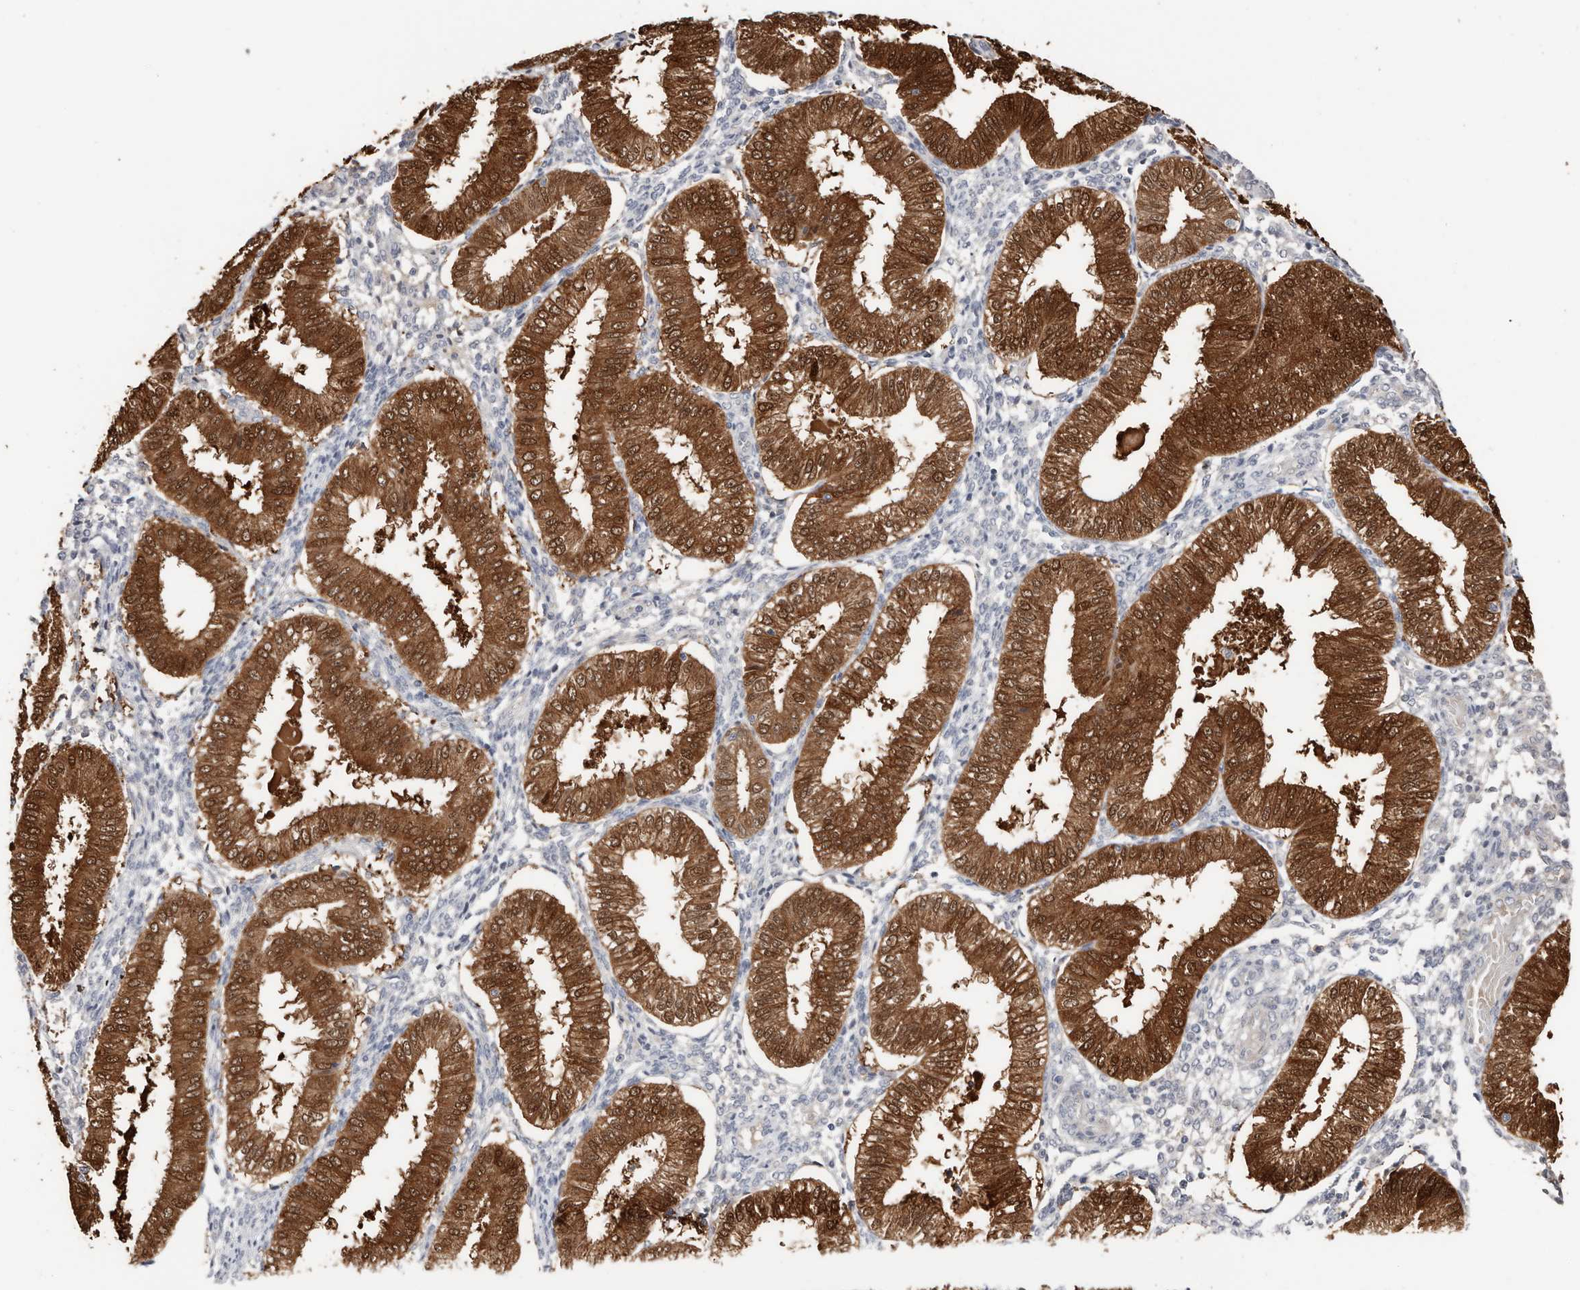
{"staining": {"intensity": "negative", "quantity": "none", "location": "none"}, "tissue": "endometrium", "cell_type": "Cells in endometrial stroma", "image_type": "normal", "snomed": [{"axis": "morphology", "description": "Normal tissue, NOS"}, {"axis": "topography", "description": "Endometrium"}], "caption": "The immunohistochemistry (IHC) photomicrograph has no significant expression in cells in endometrial stroma of endometrium. (Brightfield microscopy of DAB (3,3'-diaminobenzidine) immunohistochemistry (IHC) at high magnification).", "gene": "ASRGL1", "patient": {"sex": "female", "age": 39}}